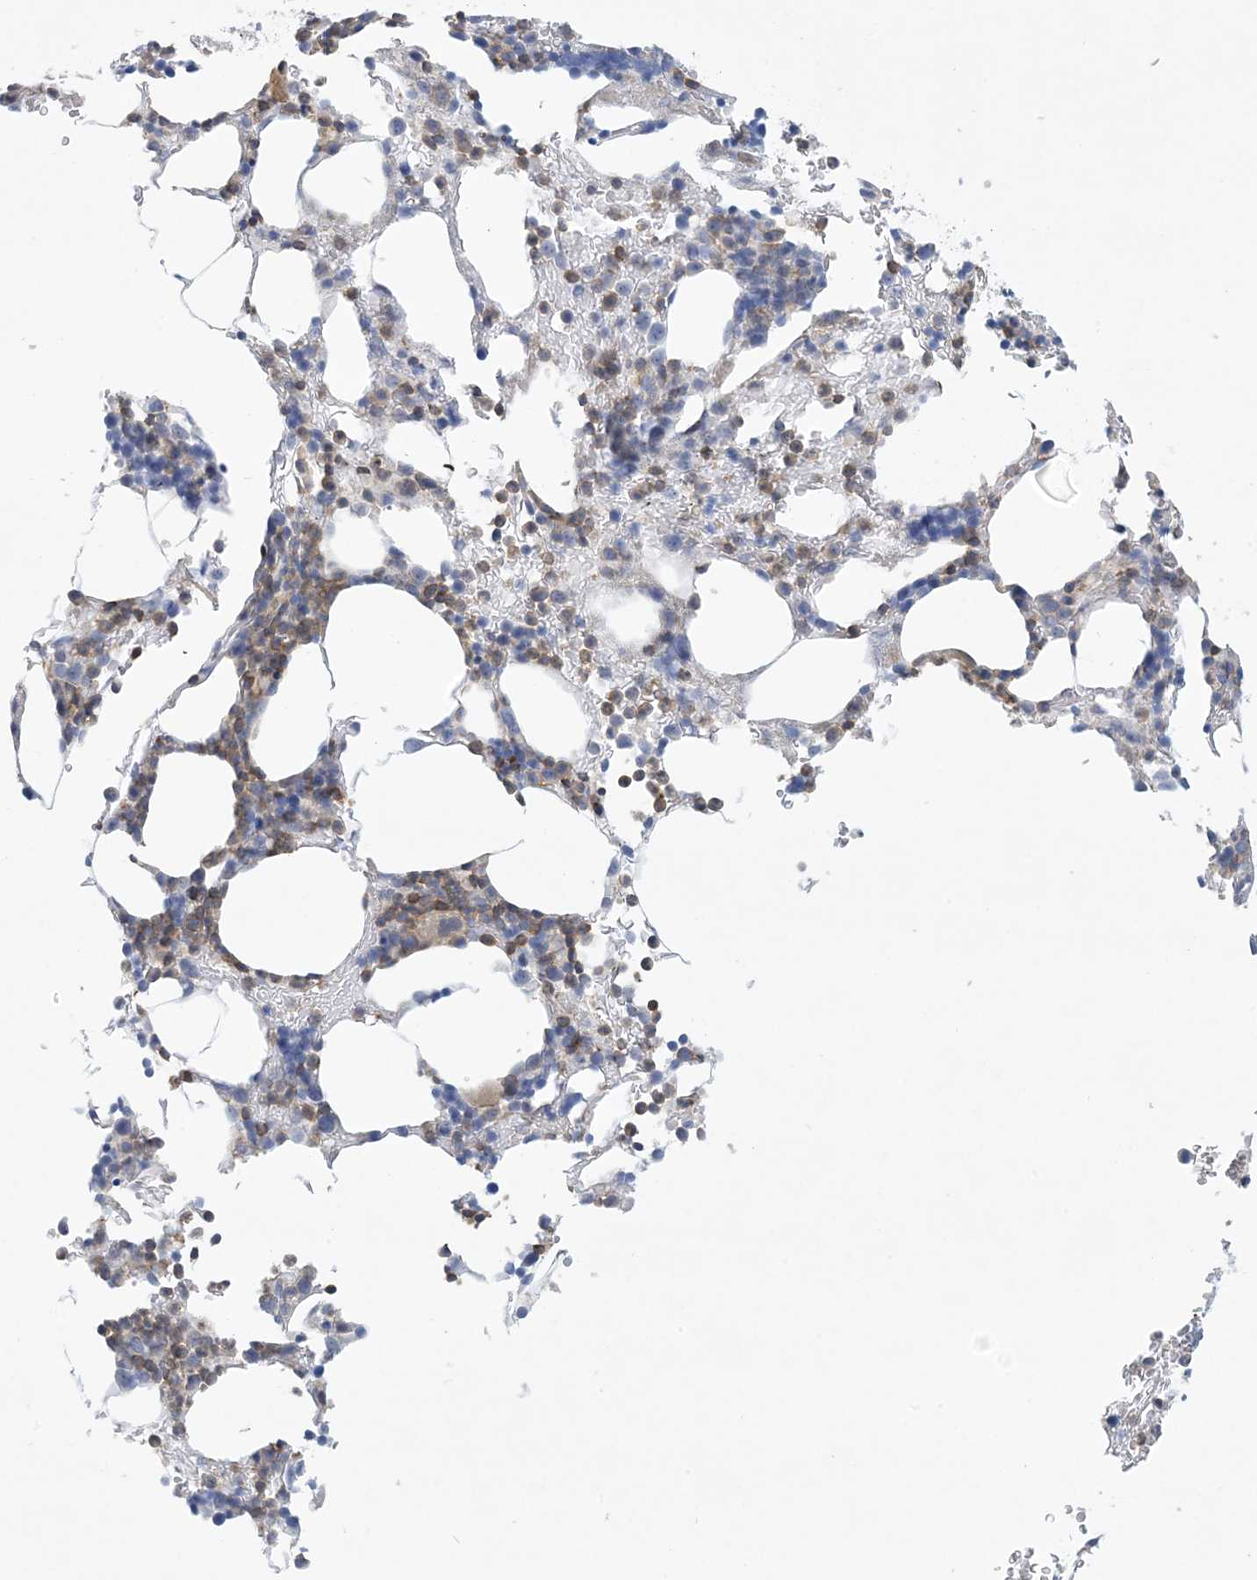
{"staining": {"intensity": "moderate", "quantity": "<25%", "location": "cytoplasmic/membranous"}, "tissue": "bone marrow", "cell_type": "Hematopoietic cells", "image_type": "normal", "snomed": [{"axis": "morphology", "description": "Normal tissue, NOS"}, {"axis": "topography", "description": "Bone marrow"}], "caption": "A micrograph showing moderate cytoplasmic/membranous staining in about <25% of hematopoietic cells in benign bone marrow, as visualized by brown immunohistochemical staining.", "gene": "PSD4", "patient": {"sex": "male"}}